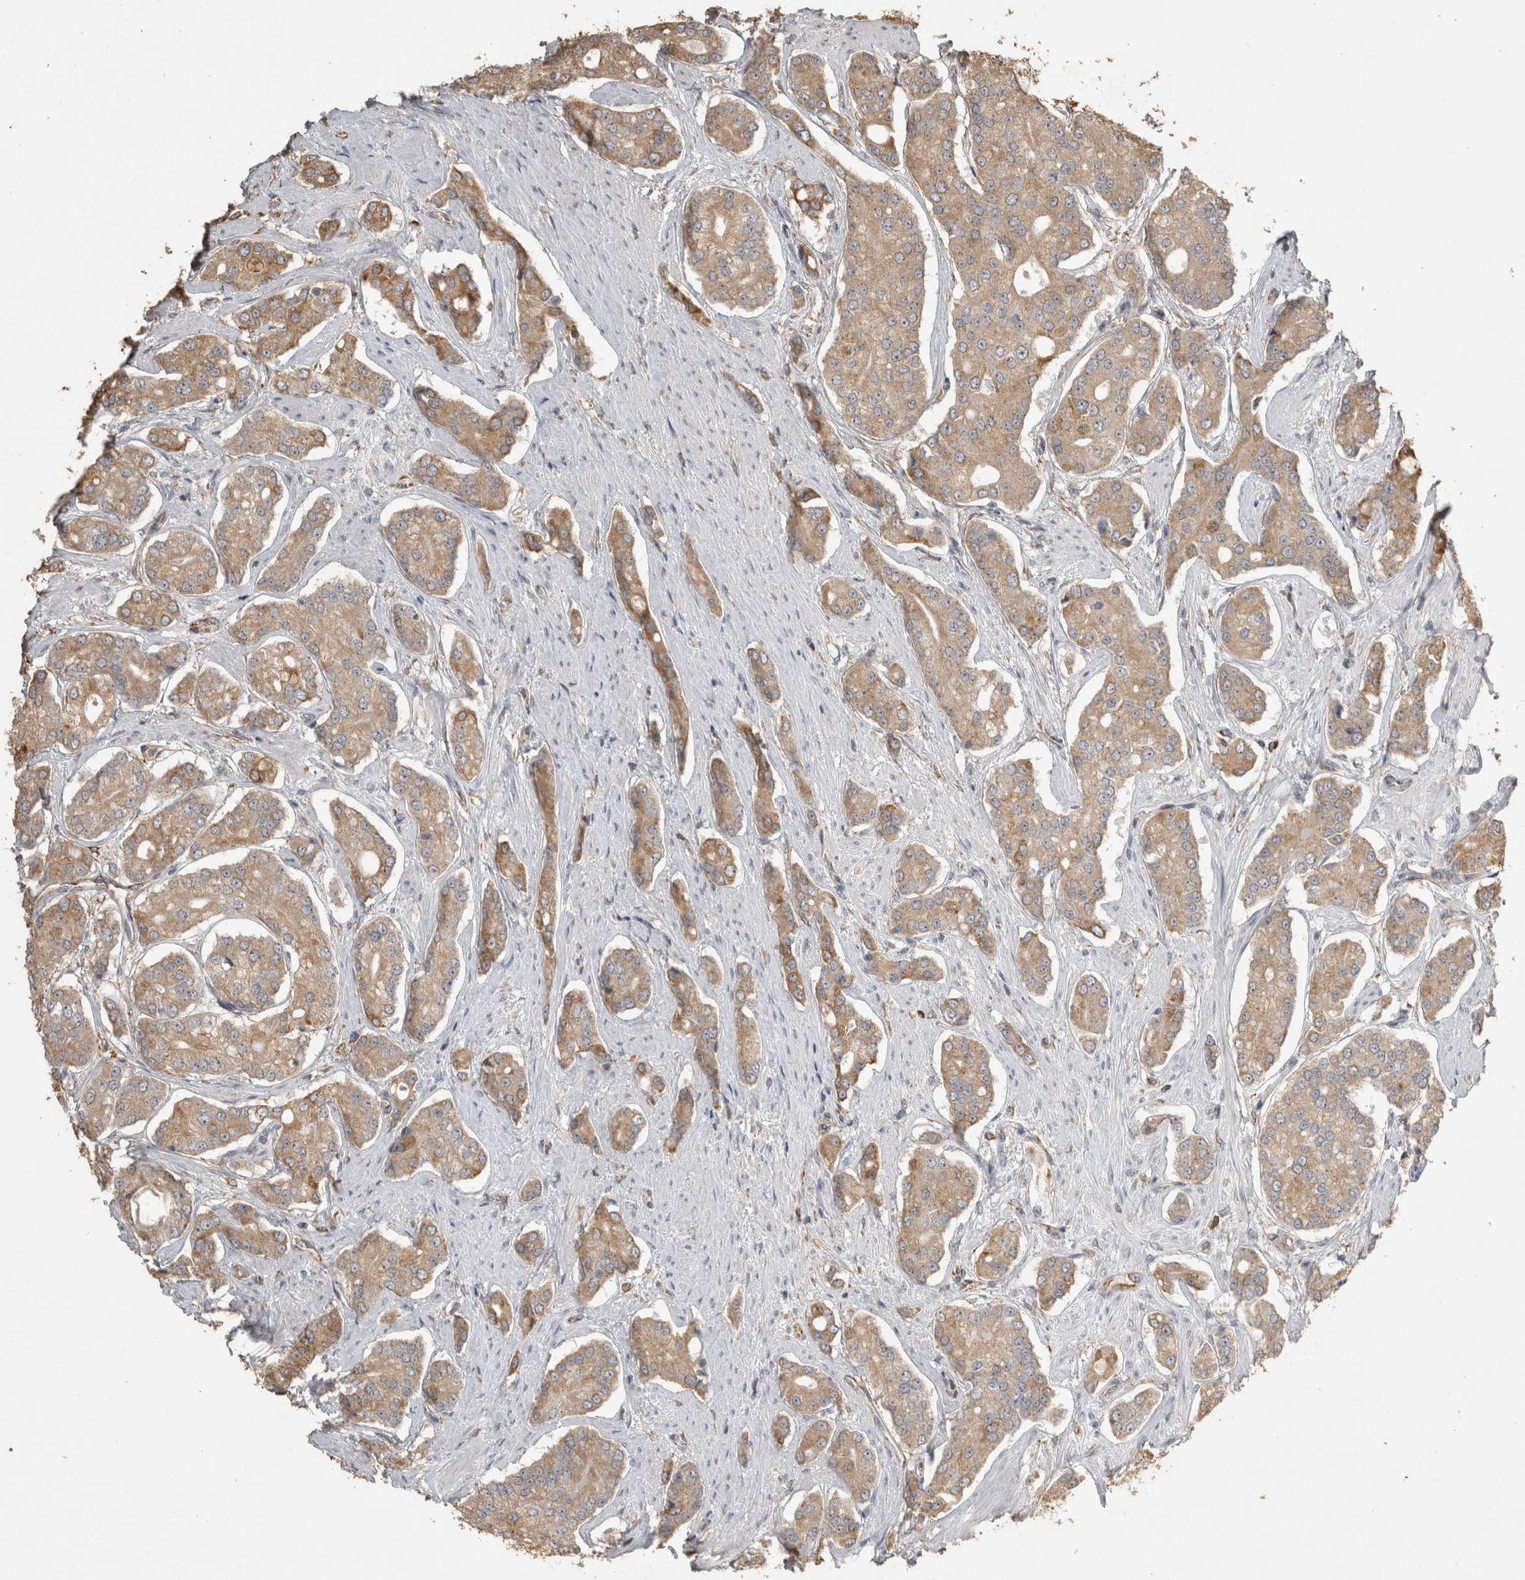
{"staining": {"intensity": "weak", "quantity": ">75%", "location": "cytoplasmic/membranous"}, "tissue": "prostate cancer", "cell_type": "Tumor cells", "image_type": "cancer", "snomed": [{"axis": "morphology", "description": "Adenocarcinoma, High grade"}, {"axis": "topography", "description": "Prostate"}], "caption": "Prostate cancer (adenocarcinoma (high-grade)) stained for a protein (brown) demonstrates weak cytoplasmic/membranous positive expression in approximately >75% of tumor cells.", "gene": "REPS2", "patient": {"sex": "male", "age": 71}}